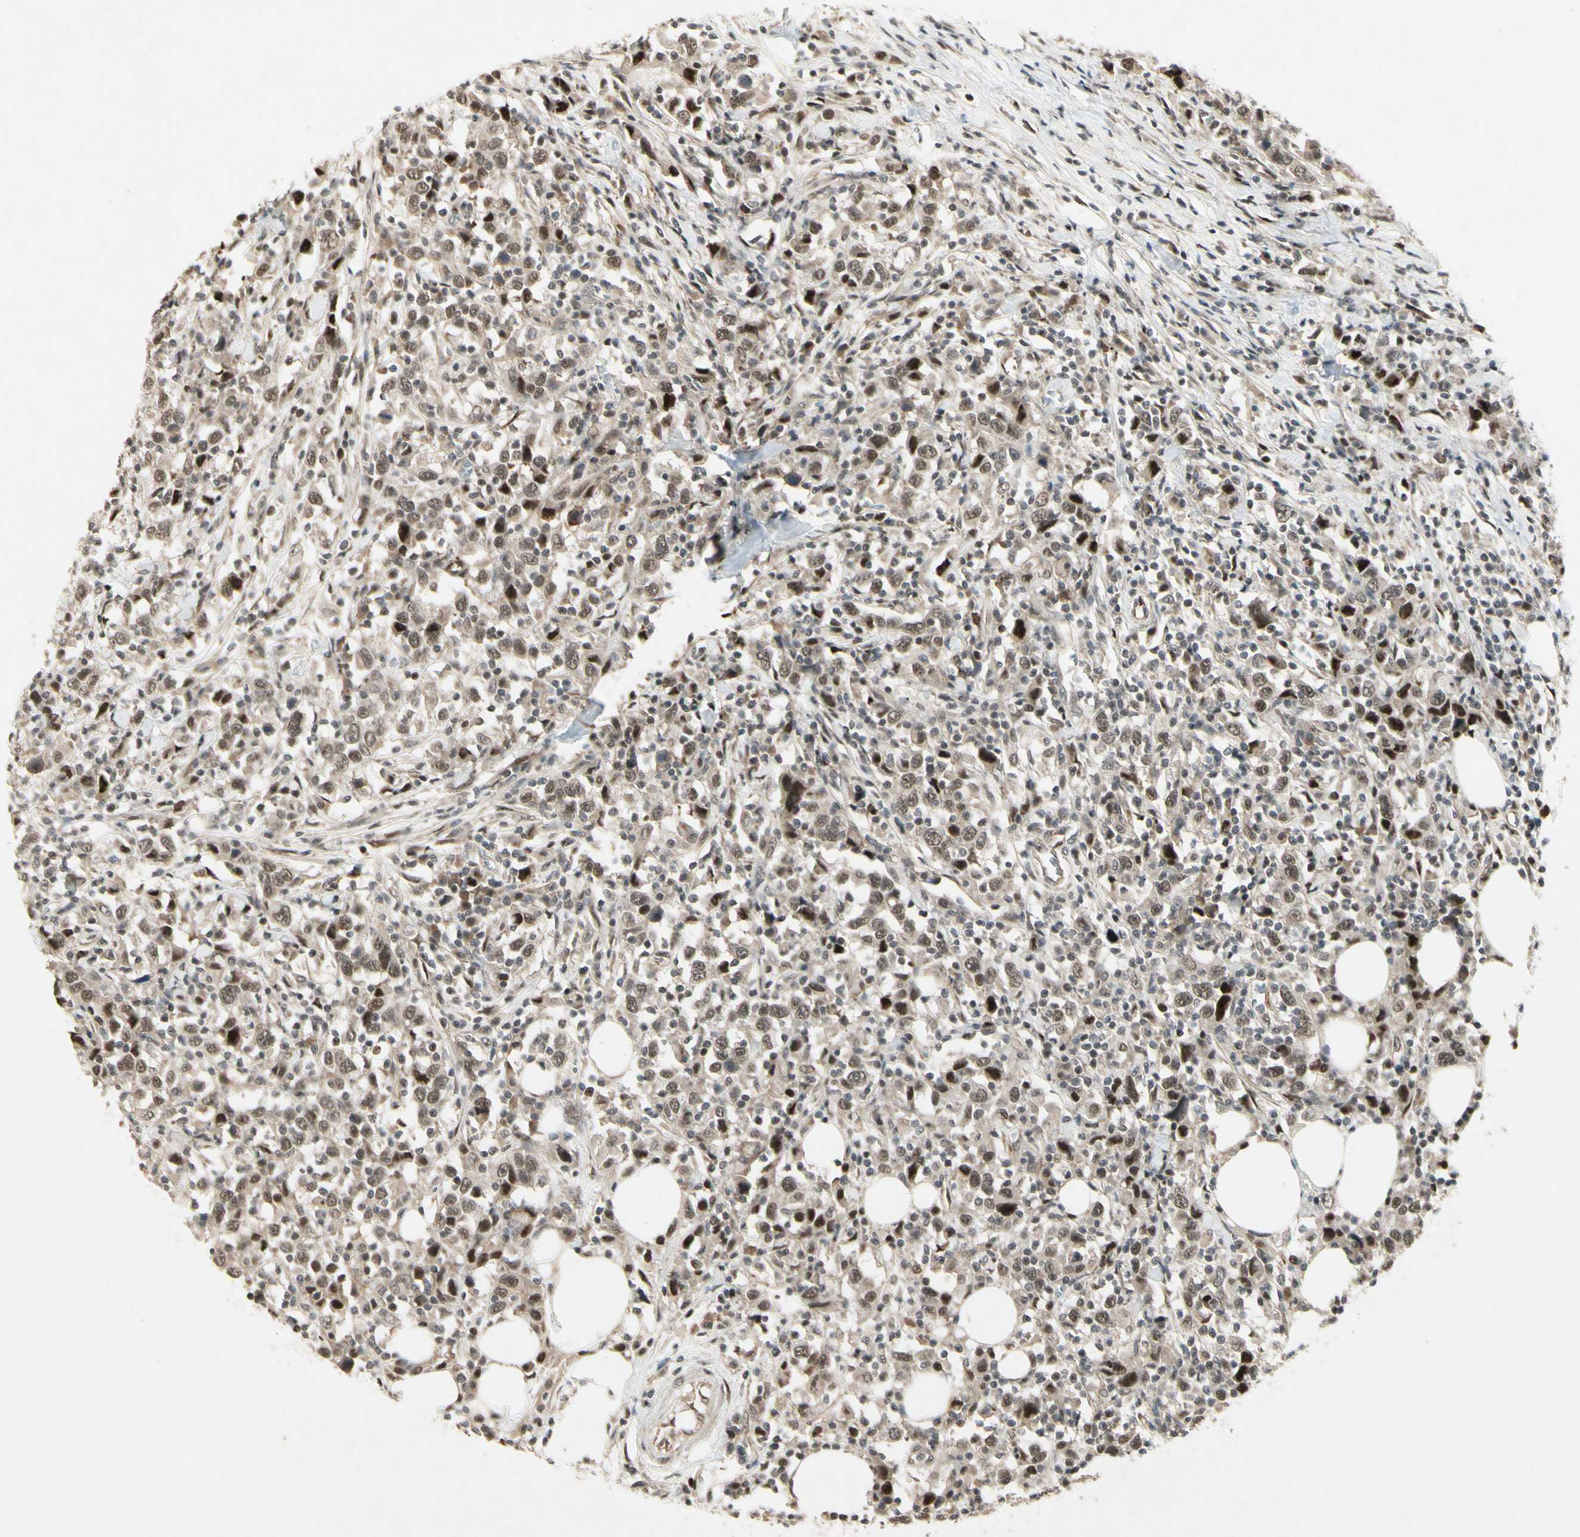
{"staining": {"intensity": "moderate", "quantity": ">75%", "location": "nuclear"}, "tissue": "urothelial cancer", "cell_type": "Tumor cells", "image_type": "cancer", "snomed": [{"axis": "morphology", "description": "Urothelial carcinoma, High grade"}, {"axis": "topography", "description": "Urinary bladder"}], "caption": "Moderate nuclear protein positivity is seen in approximately >75% of tumor cells in high-grade urothelial carcinoma. The protein of interest is shown in brown color, while the nuclei are stained blue.", "gene": "CDK11A", "patient": {"sex": "male", "age": 61}}